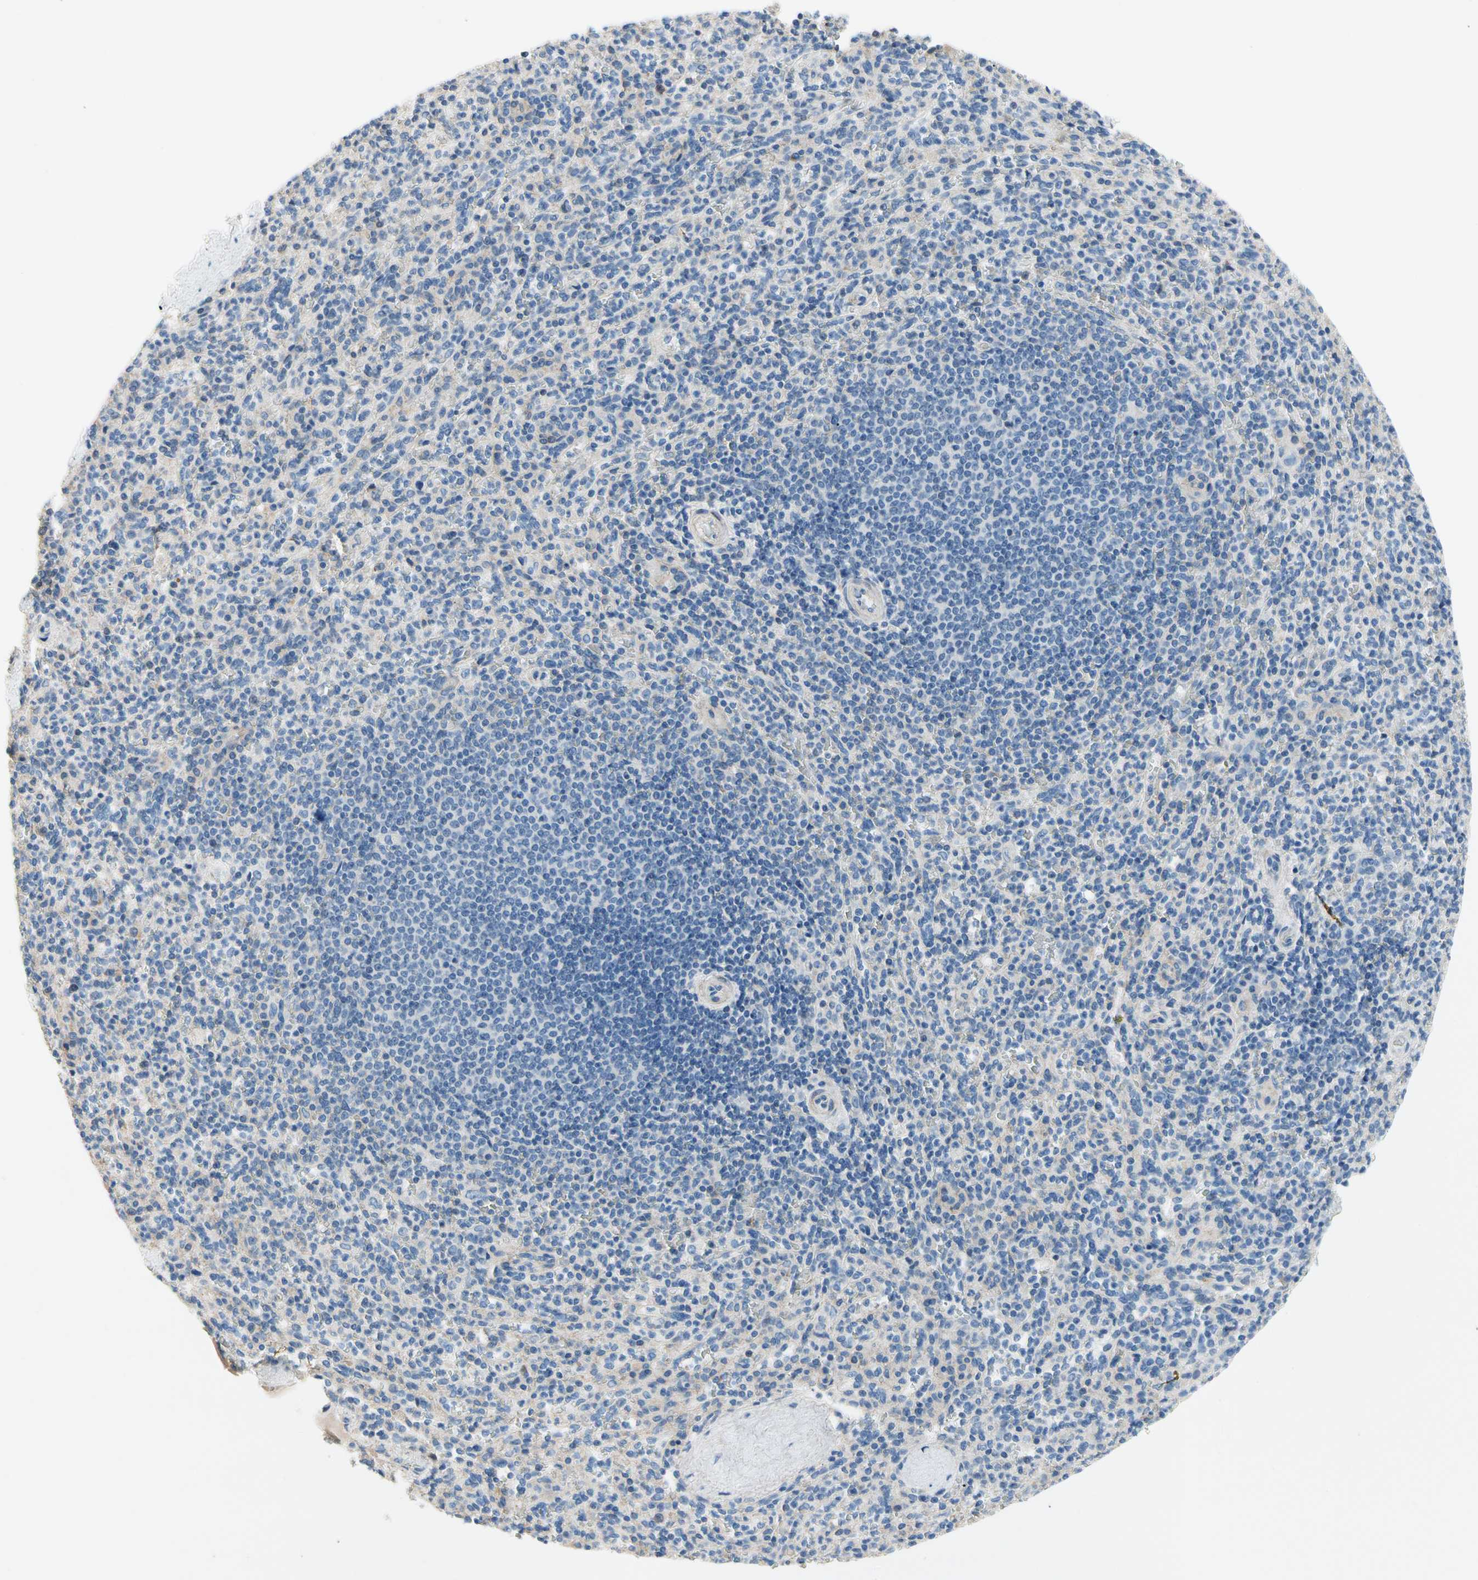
{"staining": {"intensity": "moderate", "quantity": "<25%", "location": "cytoplasmic/membranous"}, "tissue": "spleen", "cell_type": "Cells in red pulp", "image_type": "normal", "snomed": [{"axis": "morphology", "description": "Normal tissue, NOS"}, {"axis": "topography", "description": "Spleen"}], "caption": "Protein staining of normal spleen reveals moderate cytoplasmic/membranous staining in approximately <25% of cells in red pulp. The staining was performed using DAB (3,3'-diaminobenzidine), with brown indicating positive protein expression. Nuclei are stained blue with hematoxylin.", "gene": "CA14", "patient": {"sex": "male", "age": 36}}